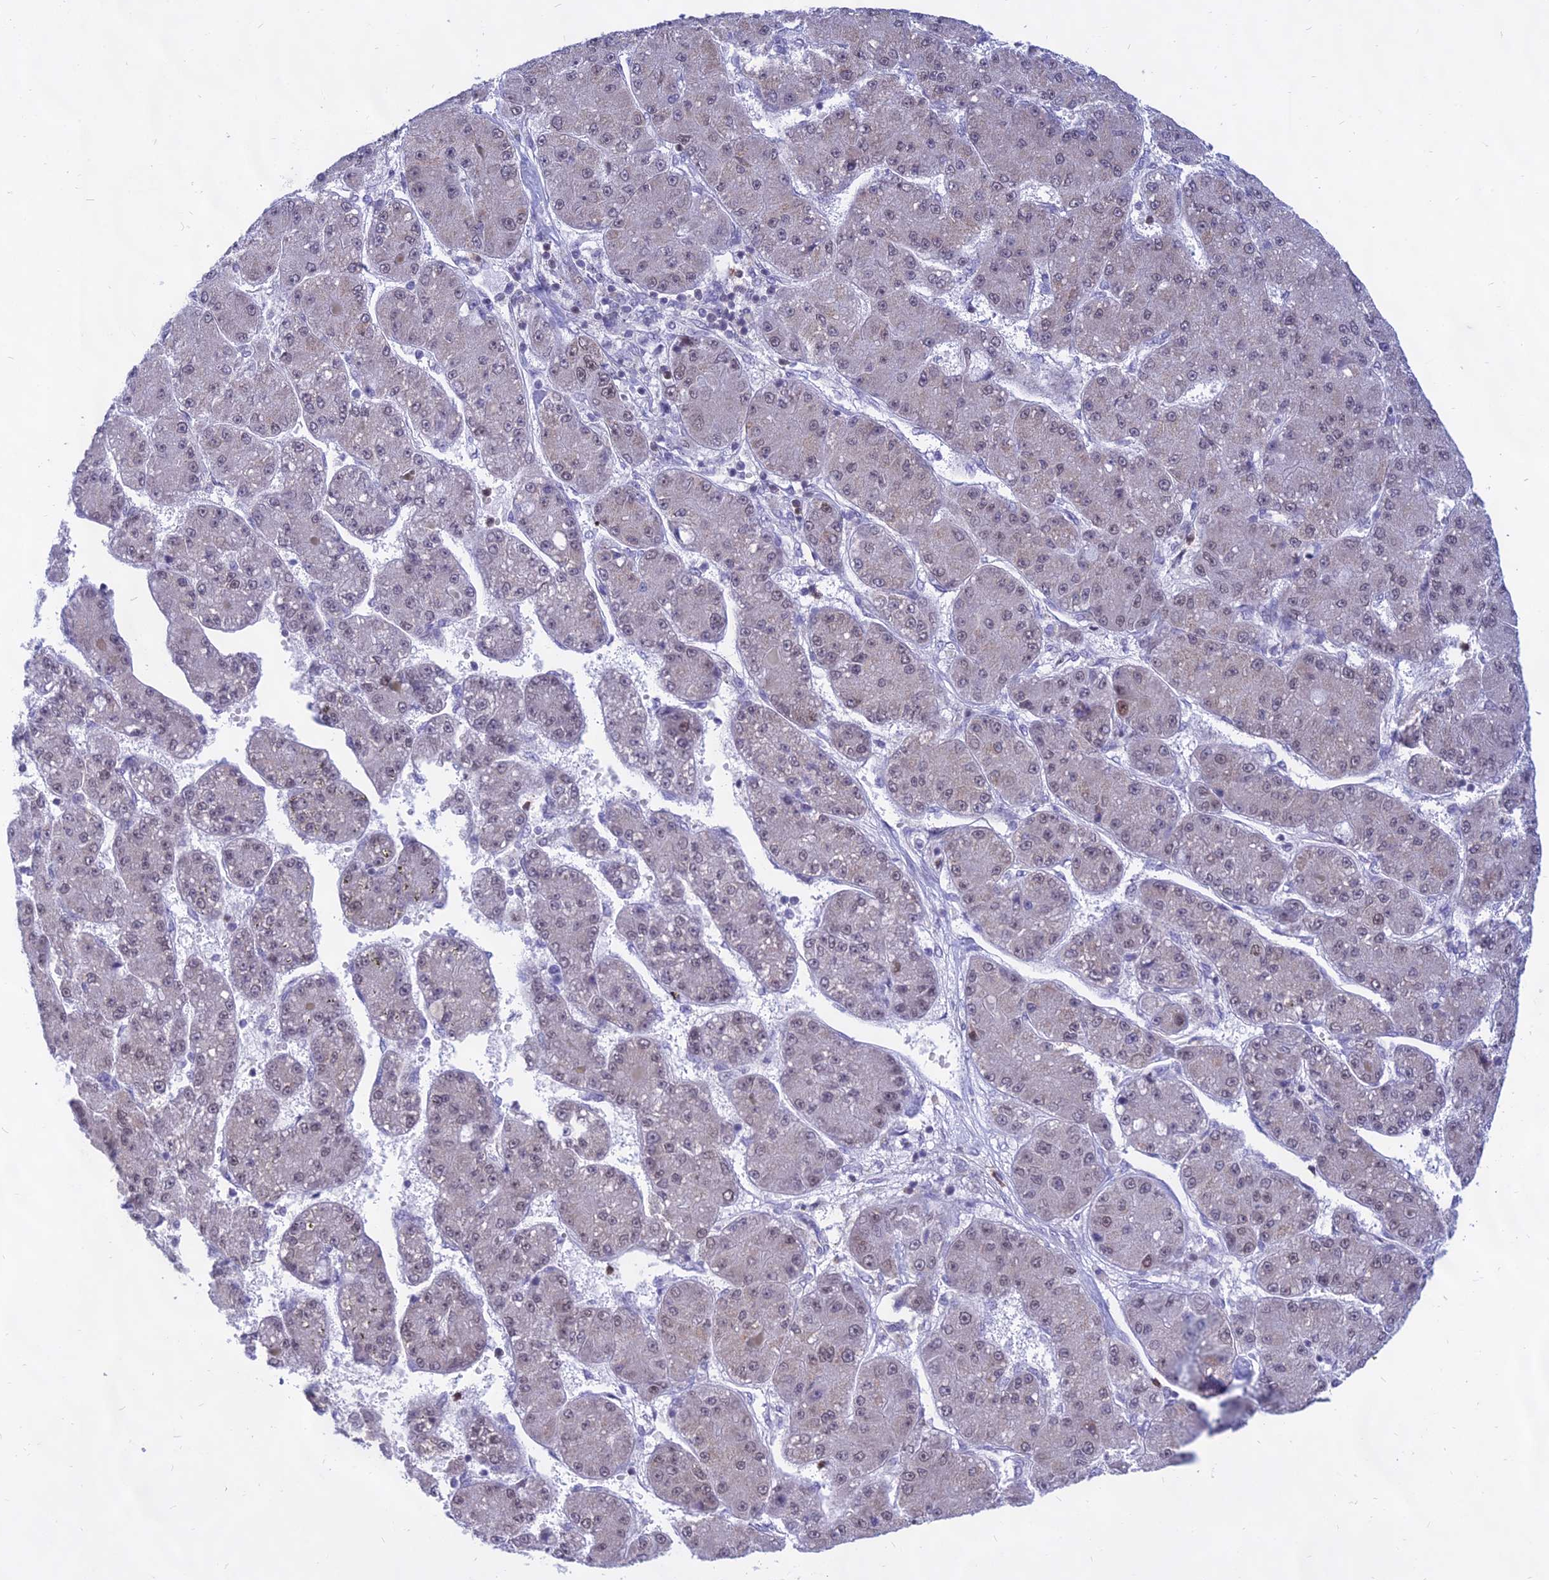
{"staining": {"intensity": "weak", "quantity": "25%-75%", "location": "cytoplasmic/membranous"}, "tissue": "liver cancer", "cell_type": "Tumor cells", "image_type": "cancer", "snomed": [{"axis": "morphology", "description": "Carcinoma, Hepatocellular, NOS"}, {"axis": "topography", "description": "Liver"}], "caption": "Liver hepatocellular carcinoma stained for a protein demonstrates weak cytoplasmic/membranous positivity in tumor cells.", "gene": "KRR1", "patient": {"sex": "male", "age": 67}}